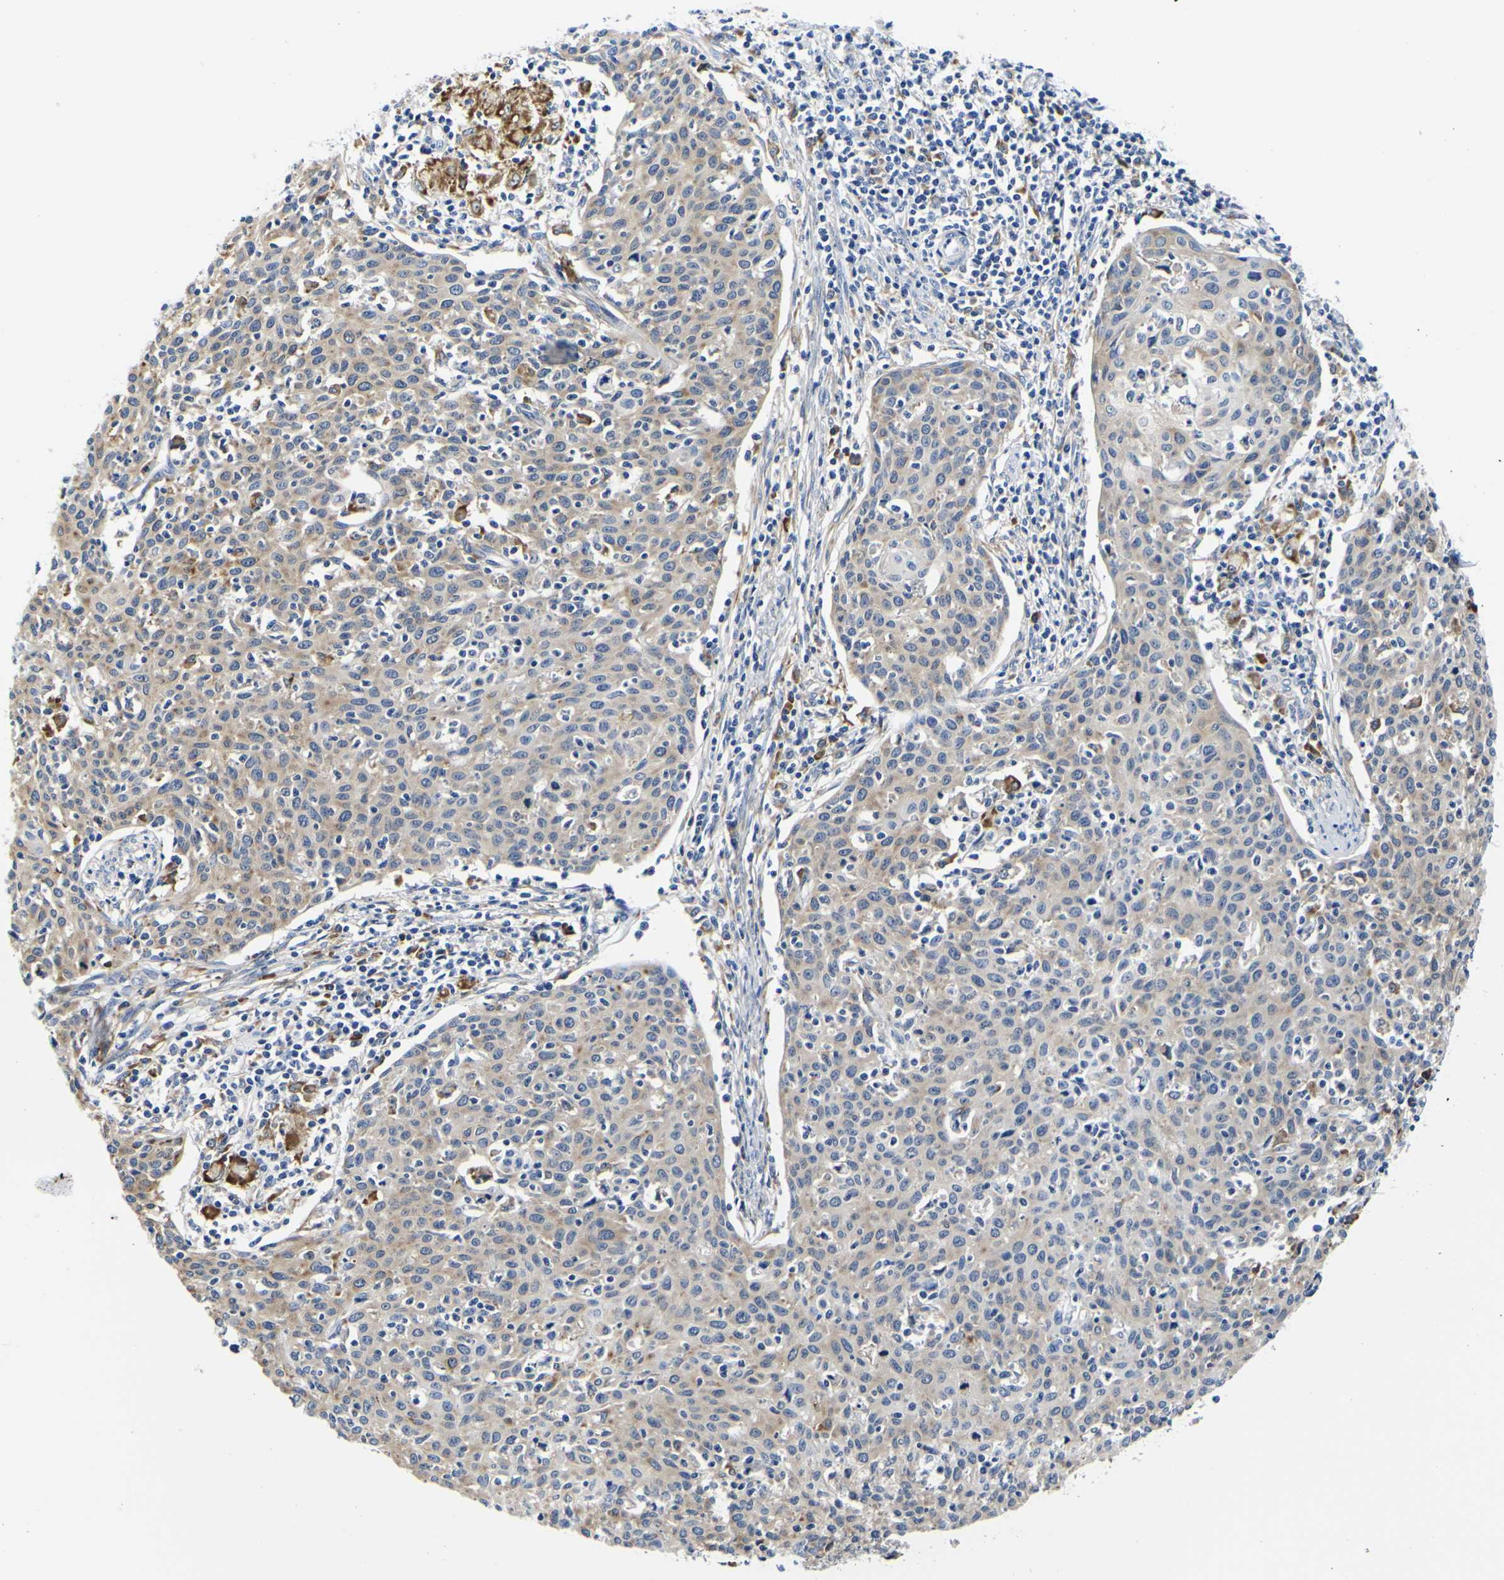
{"staining": {"intensity": "weak", "quantity": ">75%", "location": "cytoplasmic/membranous"}, "tissue": "cervical cancer", "cell_type": "Tumor cells", "image_type": "cancer", "snomed": [{"axis": "morphology", "description": "Squamous cell carcinoma, NOS"}, {"axis": "topography", "description": "Cervix"}], "caption": "IHC photomicrograph of neoplastic tissue: human cervical cancer stained using immunohistochemistry shows low levels of weak protein expression localized specifically in the cytoplasmic/membranous of tumor cells, appearing as a cytoplasmic/membranous brown color.", "gene": "P4HB", "patient": {"sex": "female", "age": 38}}